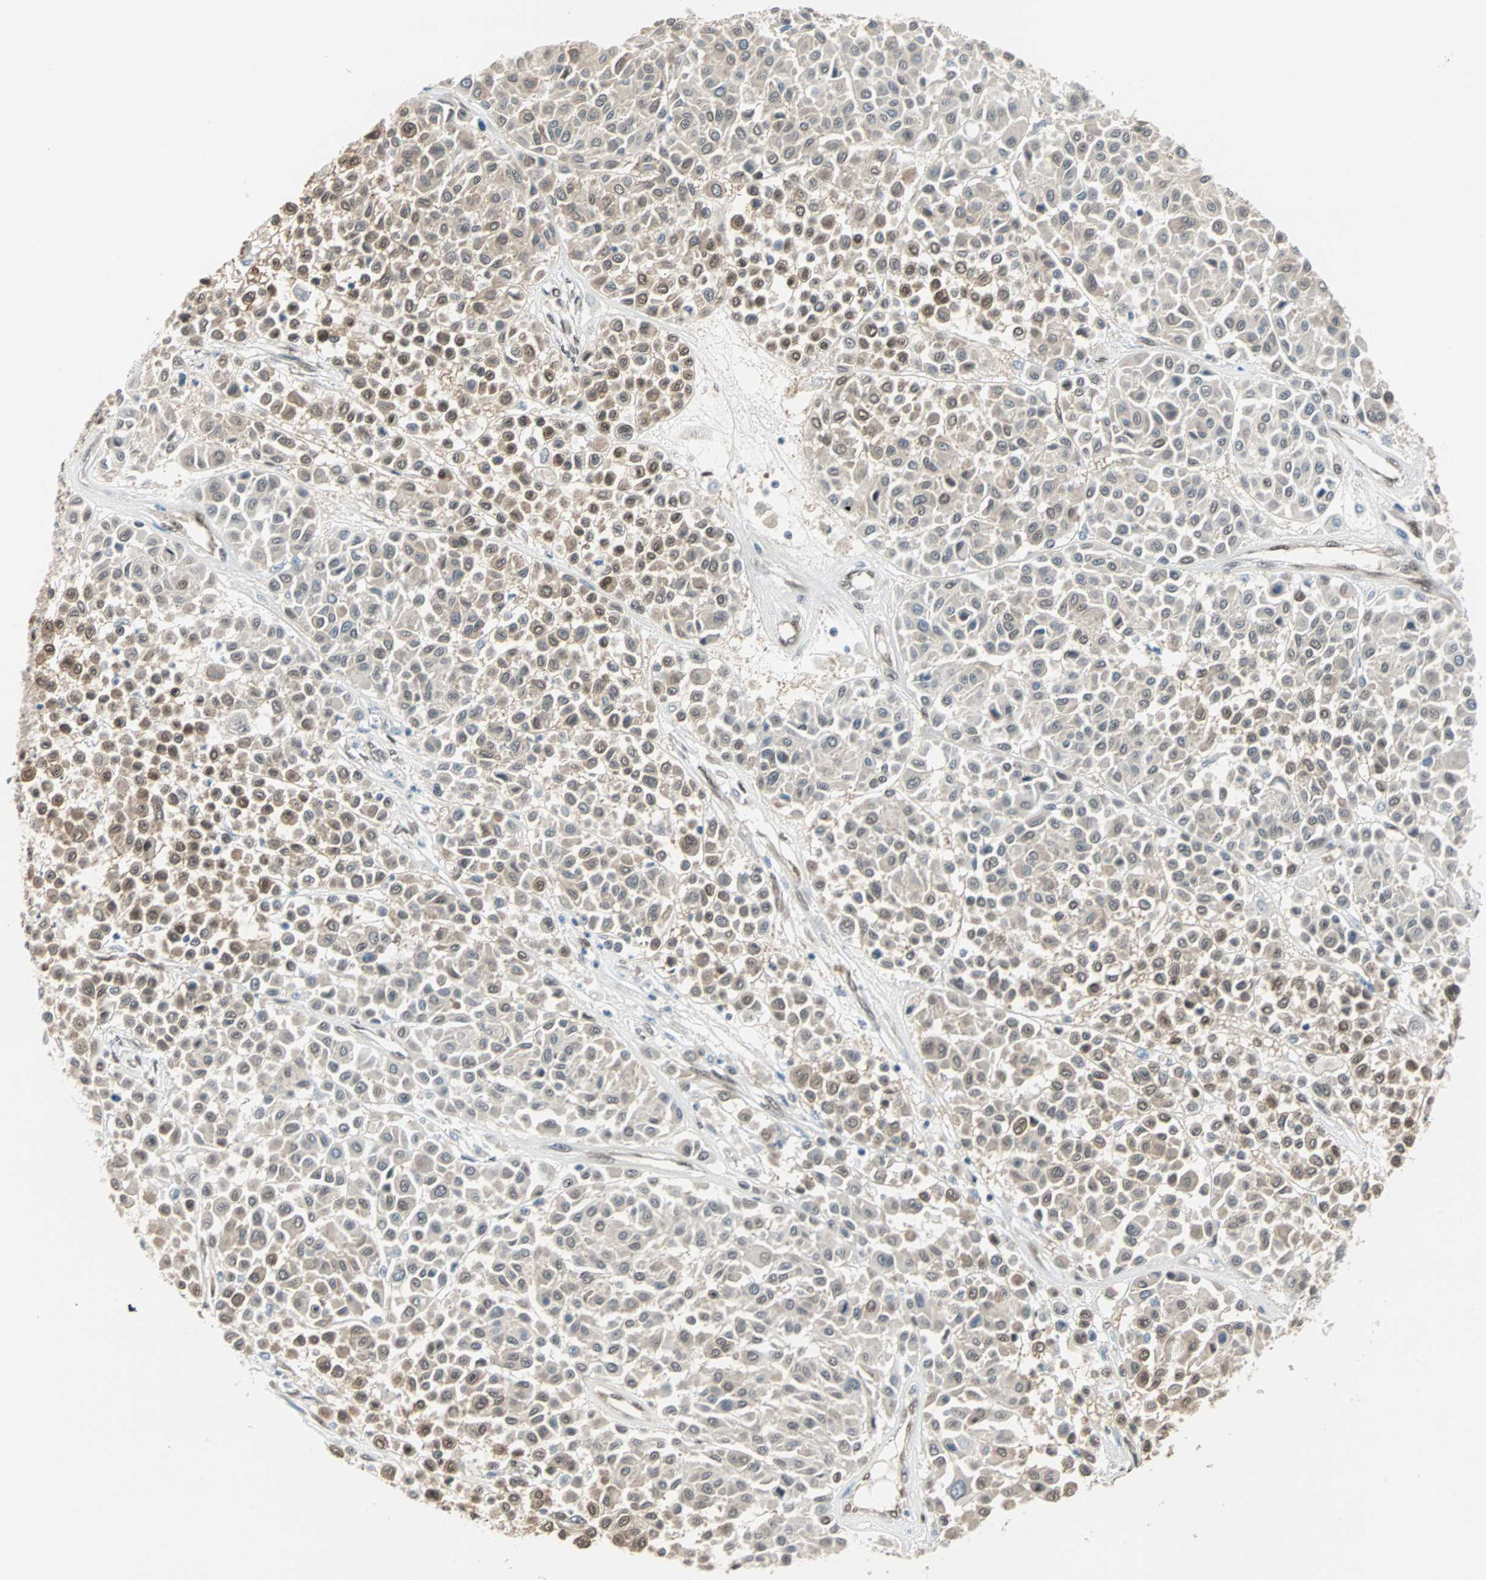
{"staining": {"intensity": "weak", "quantity": ">75%", "location": "cytoplasmic/membranous,nuclear"}, "tissue": "melanoma", "cell_type": "Tumor cells", "image_type": "cancer", "snomed": [{"axis": "morphology", "description": "Malignant melanoma, Metastatic site"}, {"axis": "topography", "description": "Soft tissue"}], "caption": "High-magnification brightfield microscopy of malignant melanoma (metastatic site) stained with DAB (brown) and counterstained with hematoxylin (blue). tumor cells exhibit weak cytoplasmic/membranous and nuclear expression is seen in approximately>75% of cells.", "gene": "WWTR1", "patient": {"sex": "male", "age": 41}}